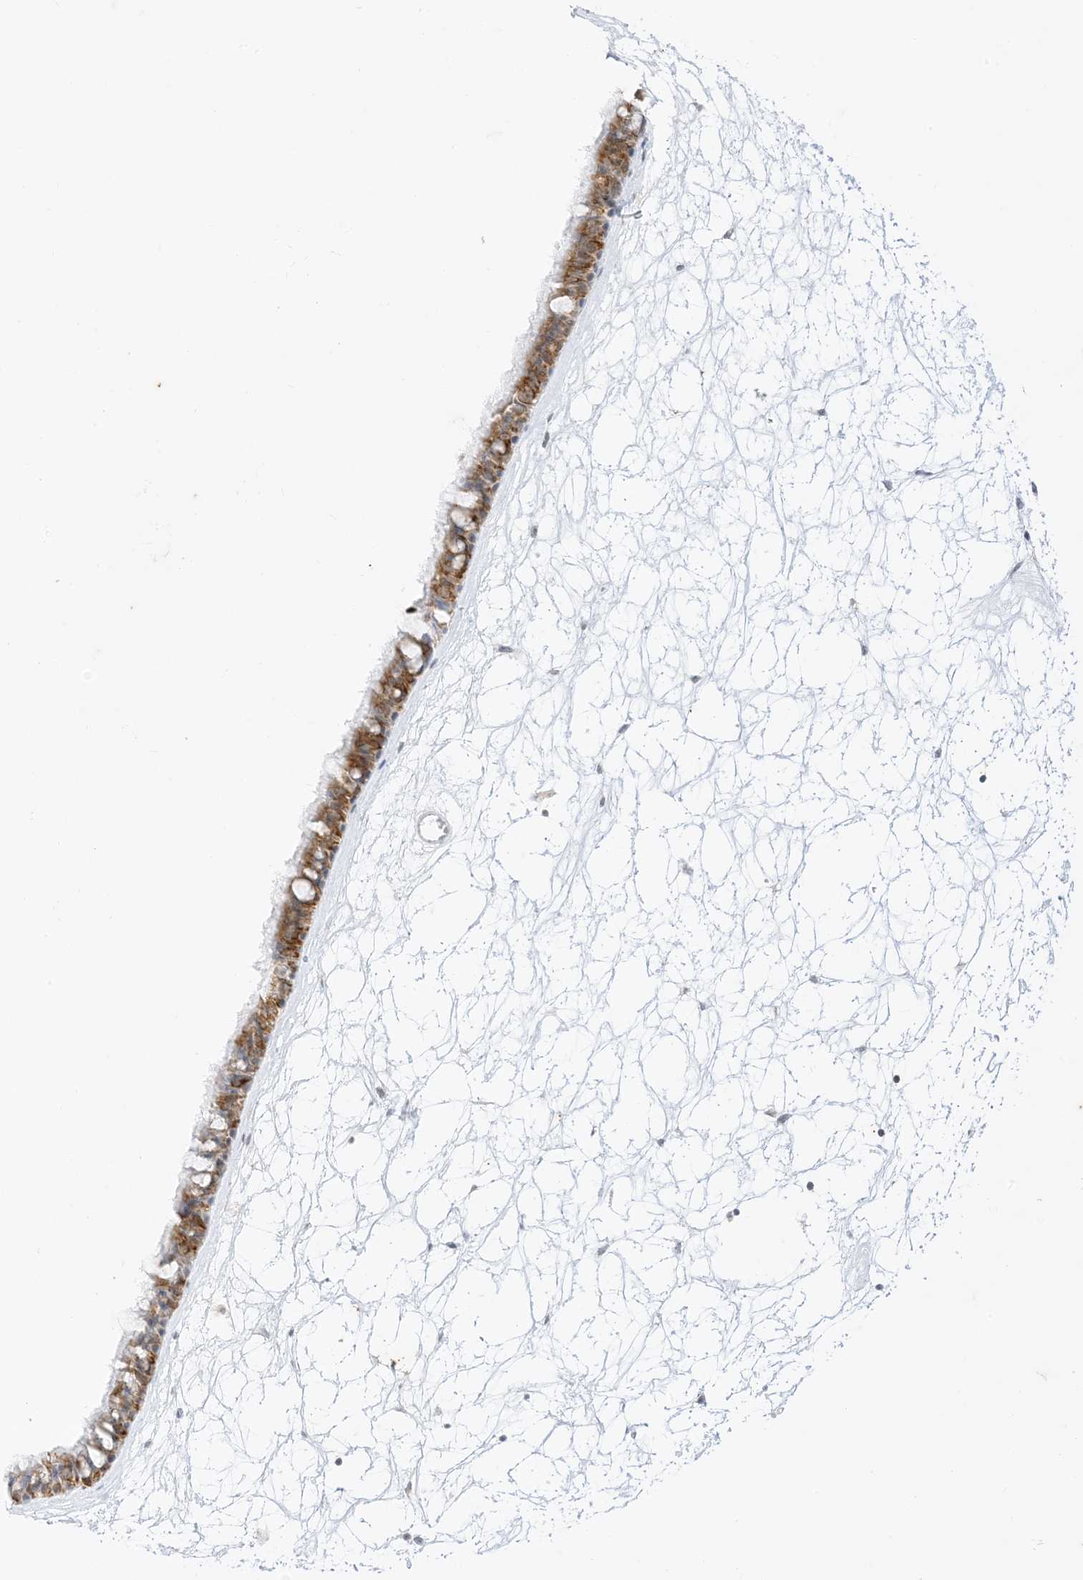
{"staining": {"intensity": "moderate", "quantity": ">75%", "location": "cytoplasmic/membranous"}, "tissue": "nasopharynx", "cell_type": "Respiratory epithelial cells", "image_type": "normal", "snomed": [{"axis": "morphology", "description": "Normal tissue, NOS"}, {"axis": "topography", "description": "Nasopharynx"}], "caption": "IHC of benign nasopharynx demonstrates medium levels of moderate cytoplasmic/membranous expression in about >75% of respiratory epithelial cells.", "gene": "RAC1", "patient": {"sex": "male", "age": 64}}